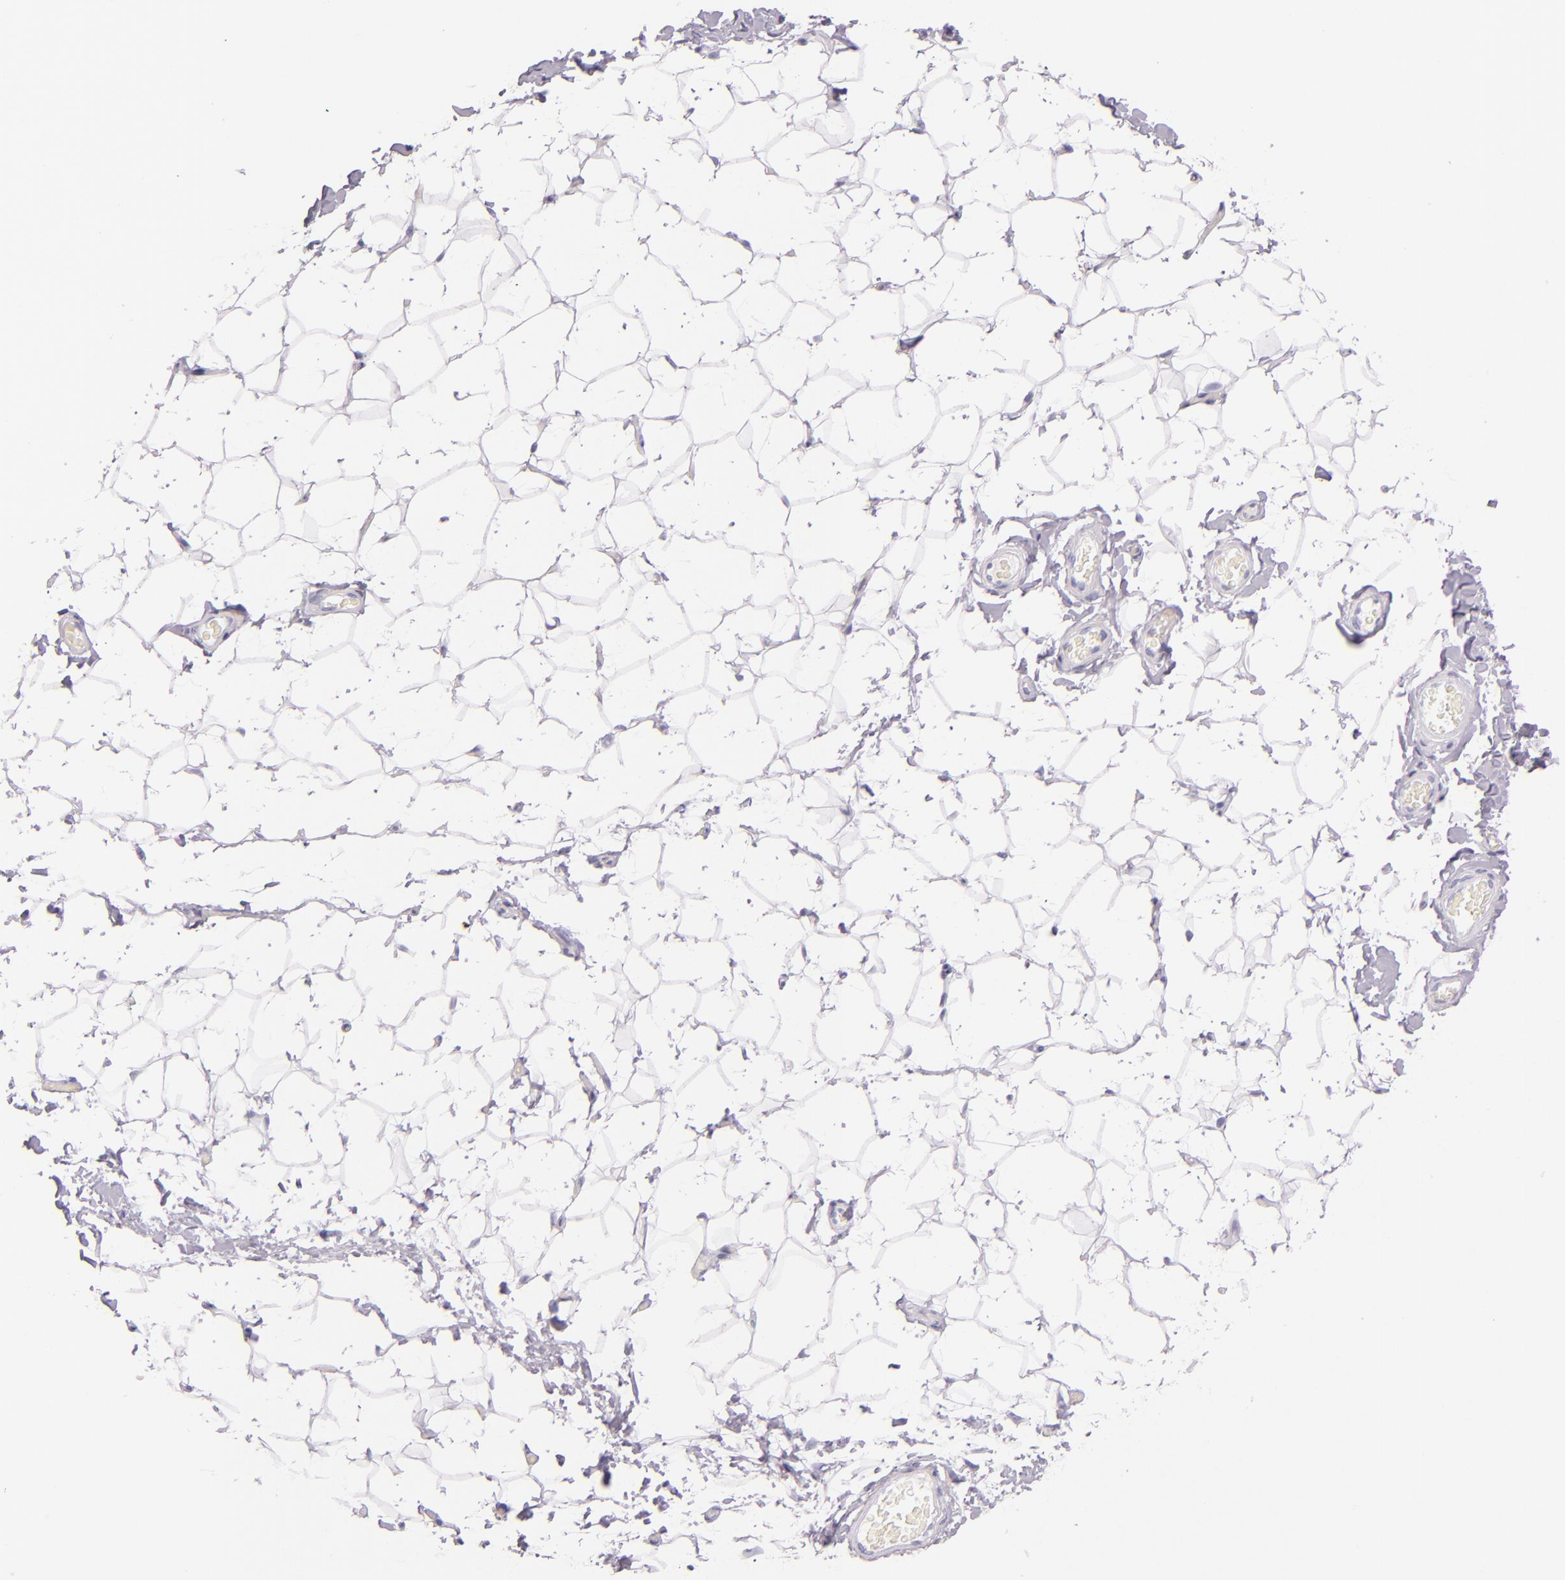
{"staining": {"intensity": "negative", "quantity": "none", "location": "none"}, "tissue": "adipose tissue", "cell_type": "Adipocytes", "image_type": "normal", "snomed": [{"axis": "morphology", "description": "Normal tissue, NOS"}, {"axis": "topography", "description": "Soft tissue"}], "caption": "Protein analysis of benign adipose tissue displays no significant staining in adipocytes. (DAB (3,3'-diaminobenzidine) IHC, high magnification).", "gene": "CEACAM1", "patient": {"sex": "male", "age": 26}}